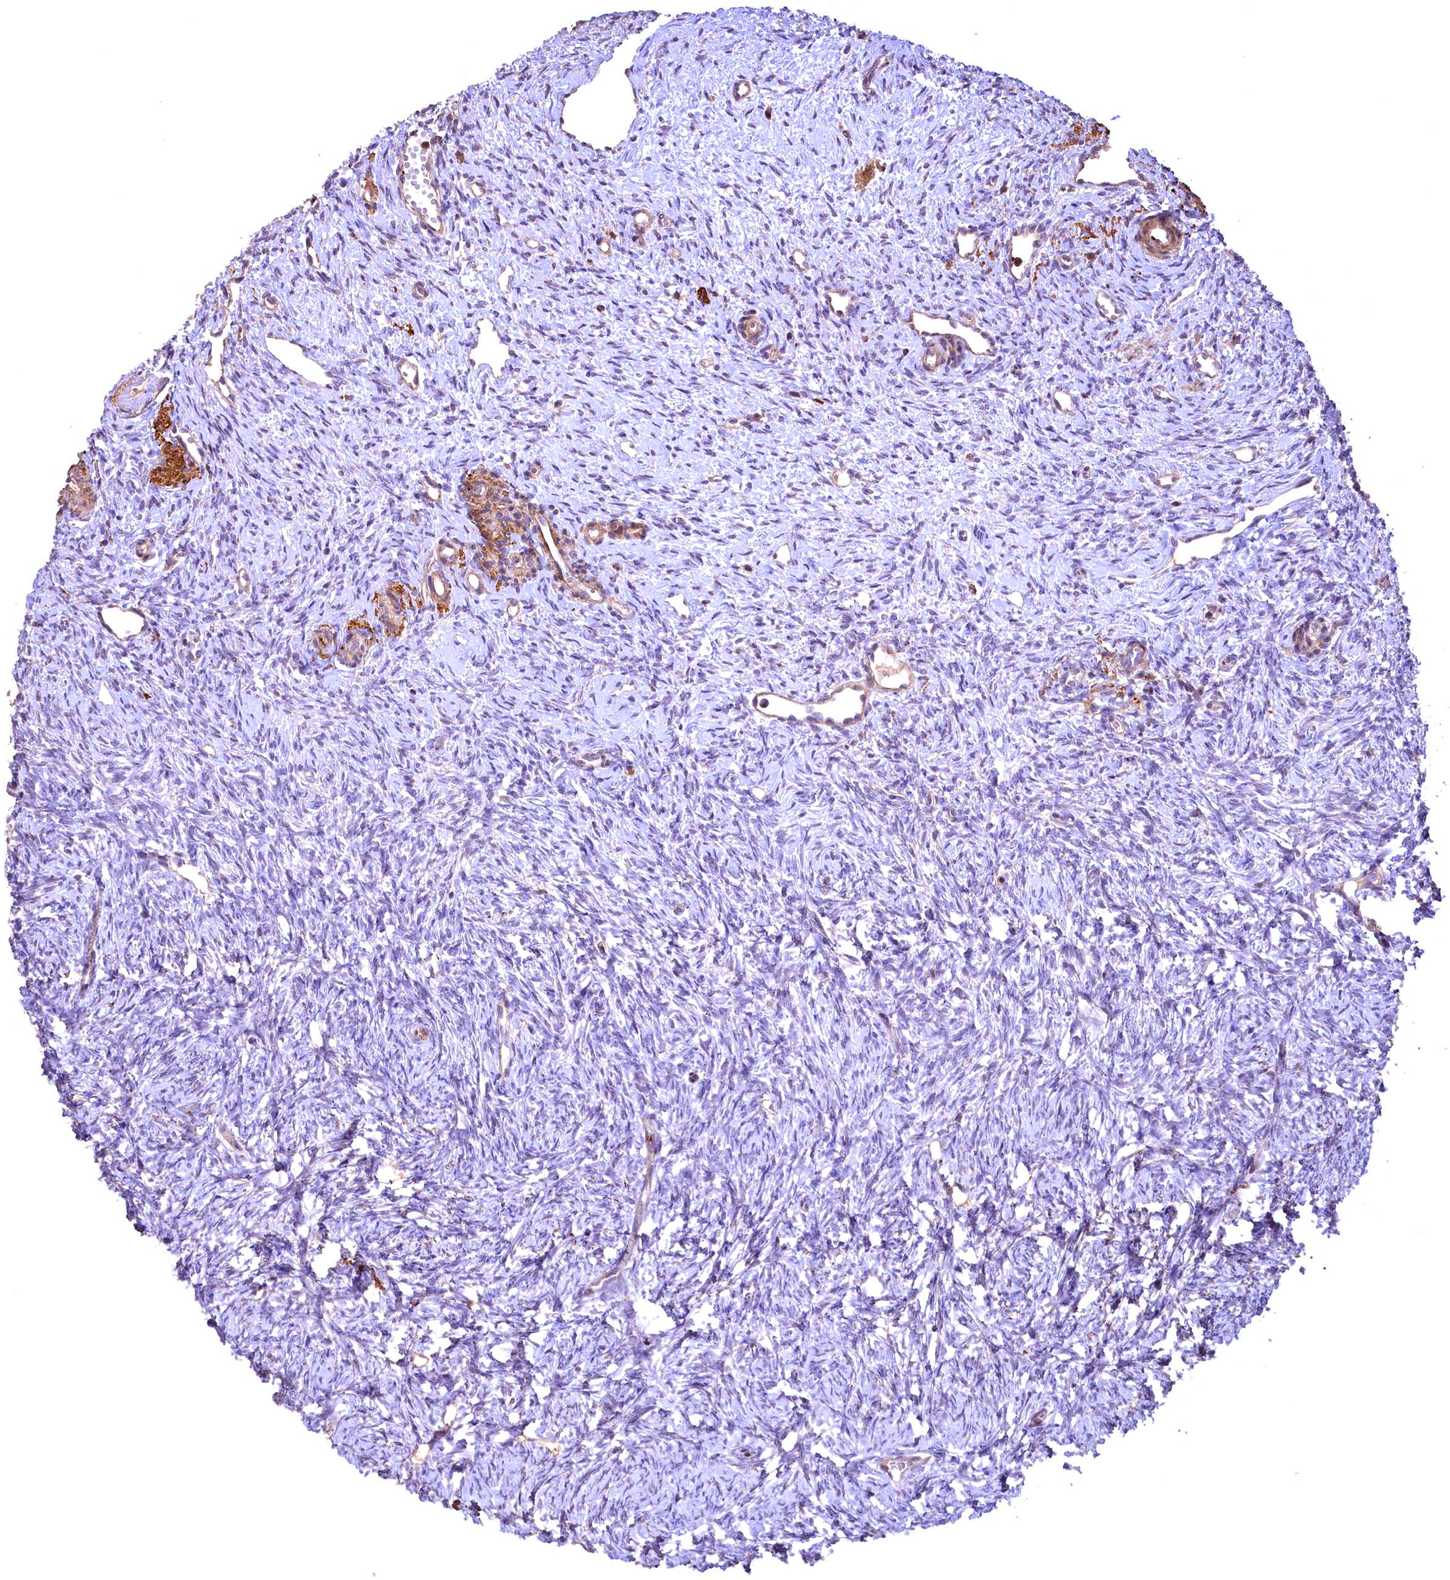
{"staining": {"intensity": "weak", "quantity": ">75%", "location": "cytoplasmic/membranous"}, "tissue": "ovary", "cell_type": "Follicle cells", "image_type": "normal", "snomed": [{"axis": "morphology", "description": "Normal tissue, NOS"}, {"axis": "topography", "description": "Ovary"}], "caption": "Brown immunohistochemical staining in unremarkable ovary demonstrates weak cytoplasmic/membranous staining in about >75% of follicle cells. Using DAB (3,3'-diaminobenzidine) (brown) and hematoxylin (blue) stains, captured at high magnification using brightfield microscopy.", "gene": "FUZ", "patient": {"sex": "female", "age": 51}}